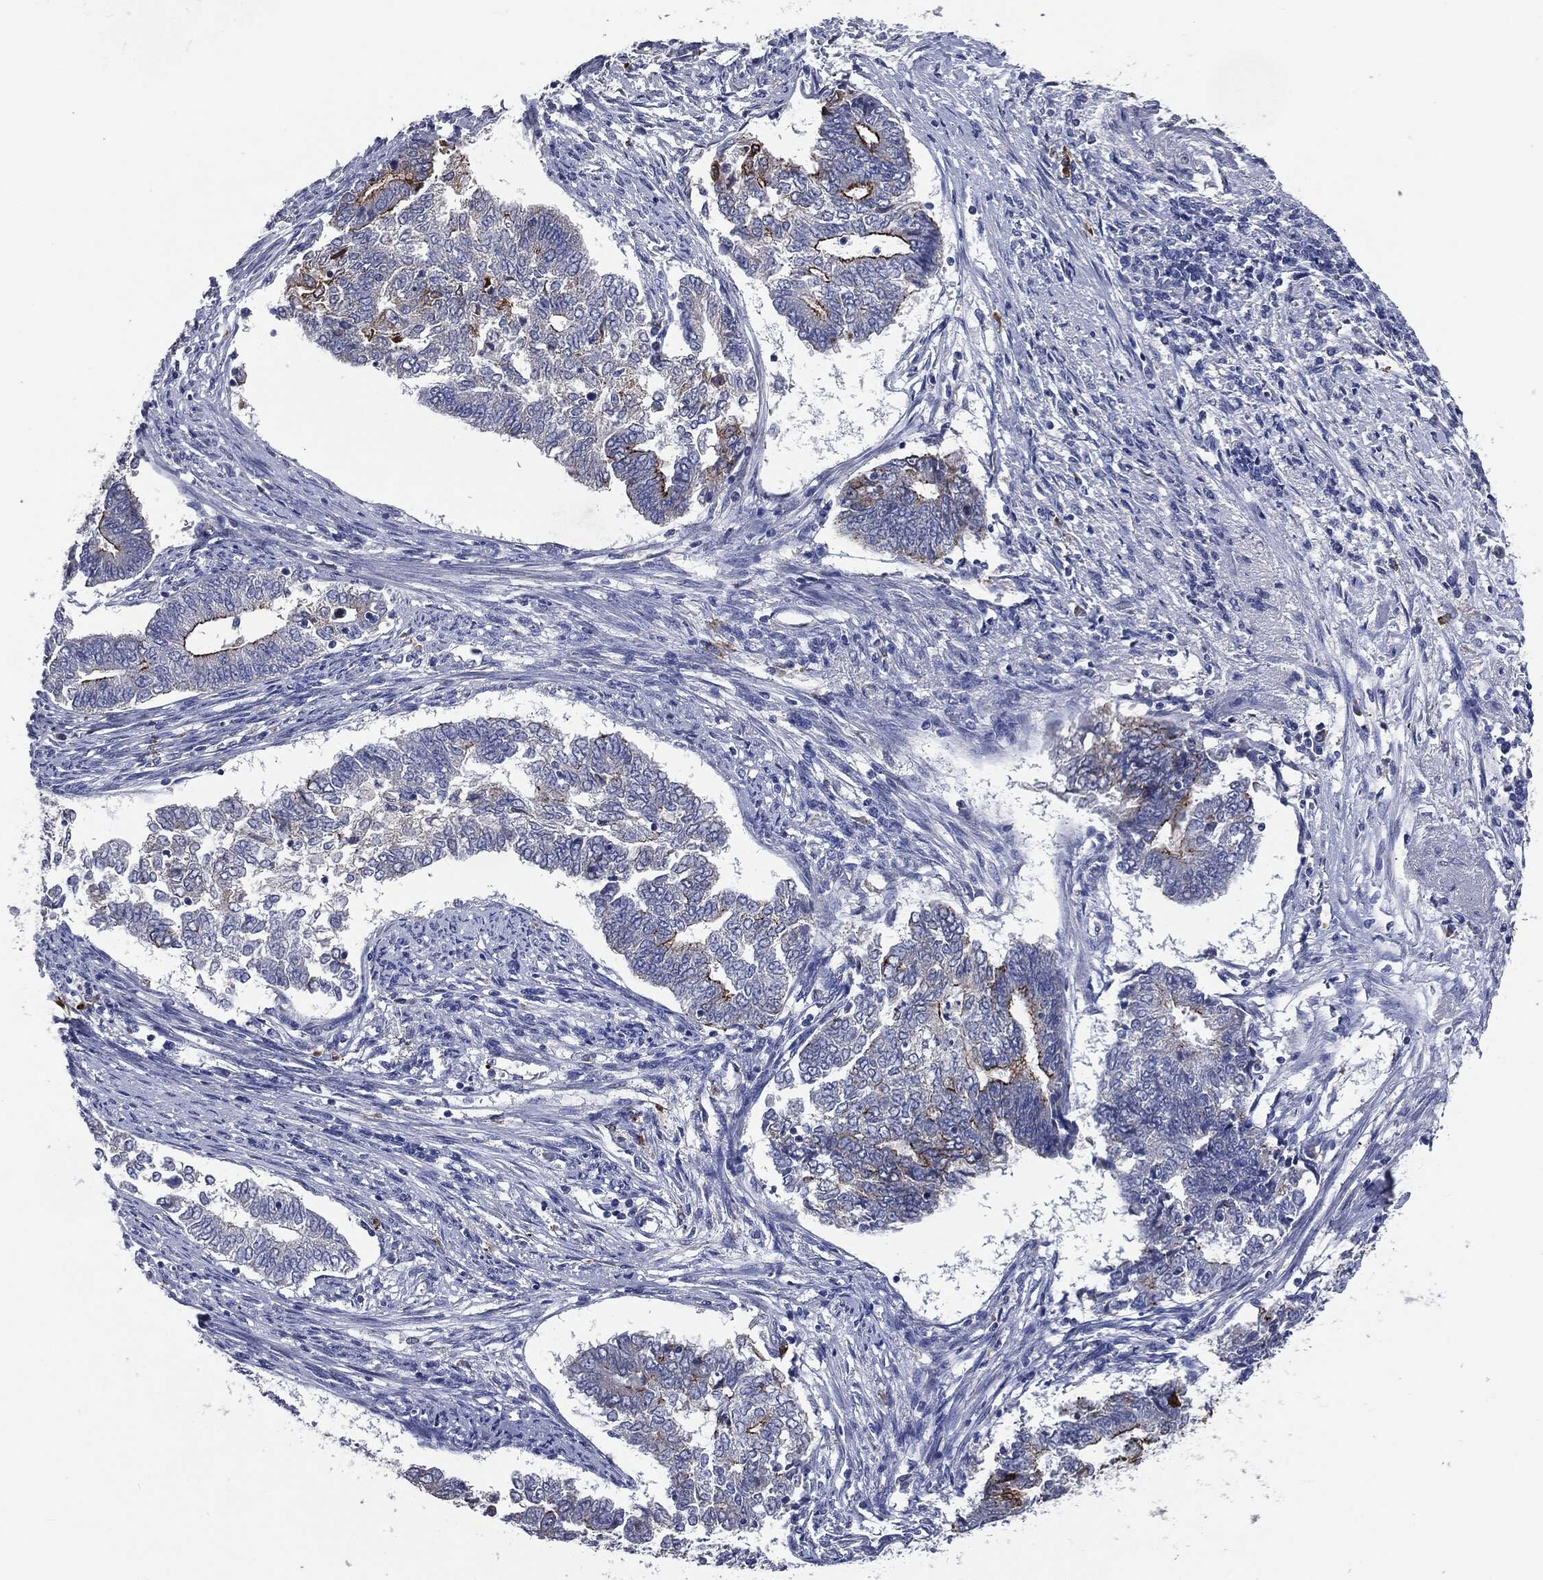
{"staining": {"intensity": "strong", "quantity": "<25%", "location": "cytoplasmic/membranous"}, "tissue": "endometrial cancer", "cell_type": "Tumor cells", "image_type": "cancer", "snomed": [{"axis": "morphology", "description": "Adenocarcinoma, NOS"}, {"axis": "topography", "description": "Endometrium"}], "caption": "Endometrial adenocarcinoma stained for a protein (brown) shows strong cytoplasmic/membranous positive expression in approximately <25% of tumor cells.", "gene": "PTGS2", "patient": {"sex": "female", "age": 65}}